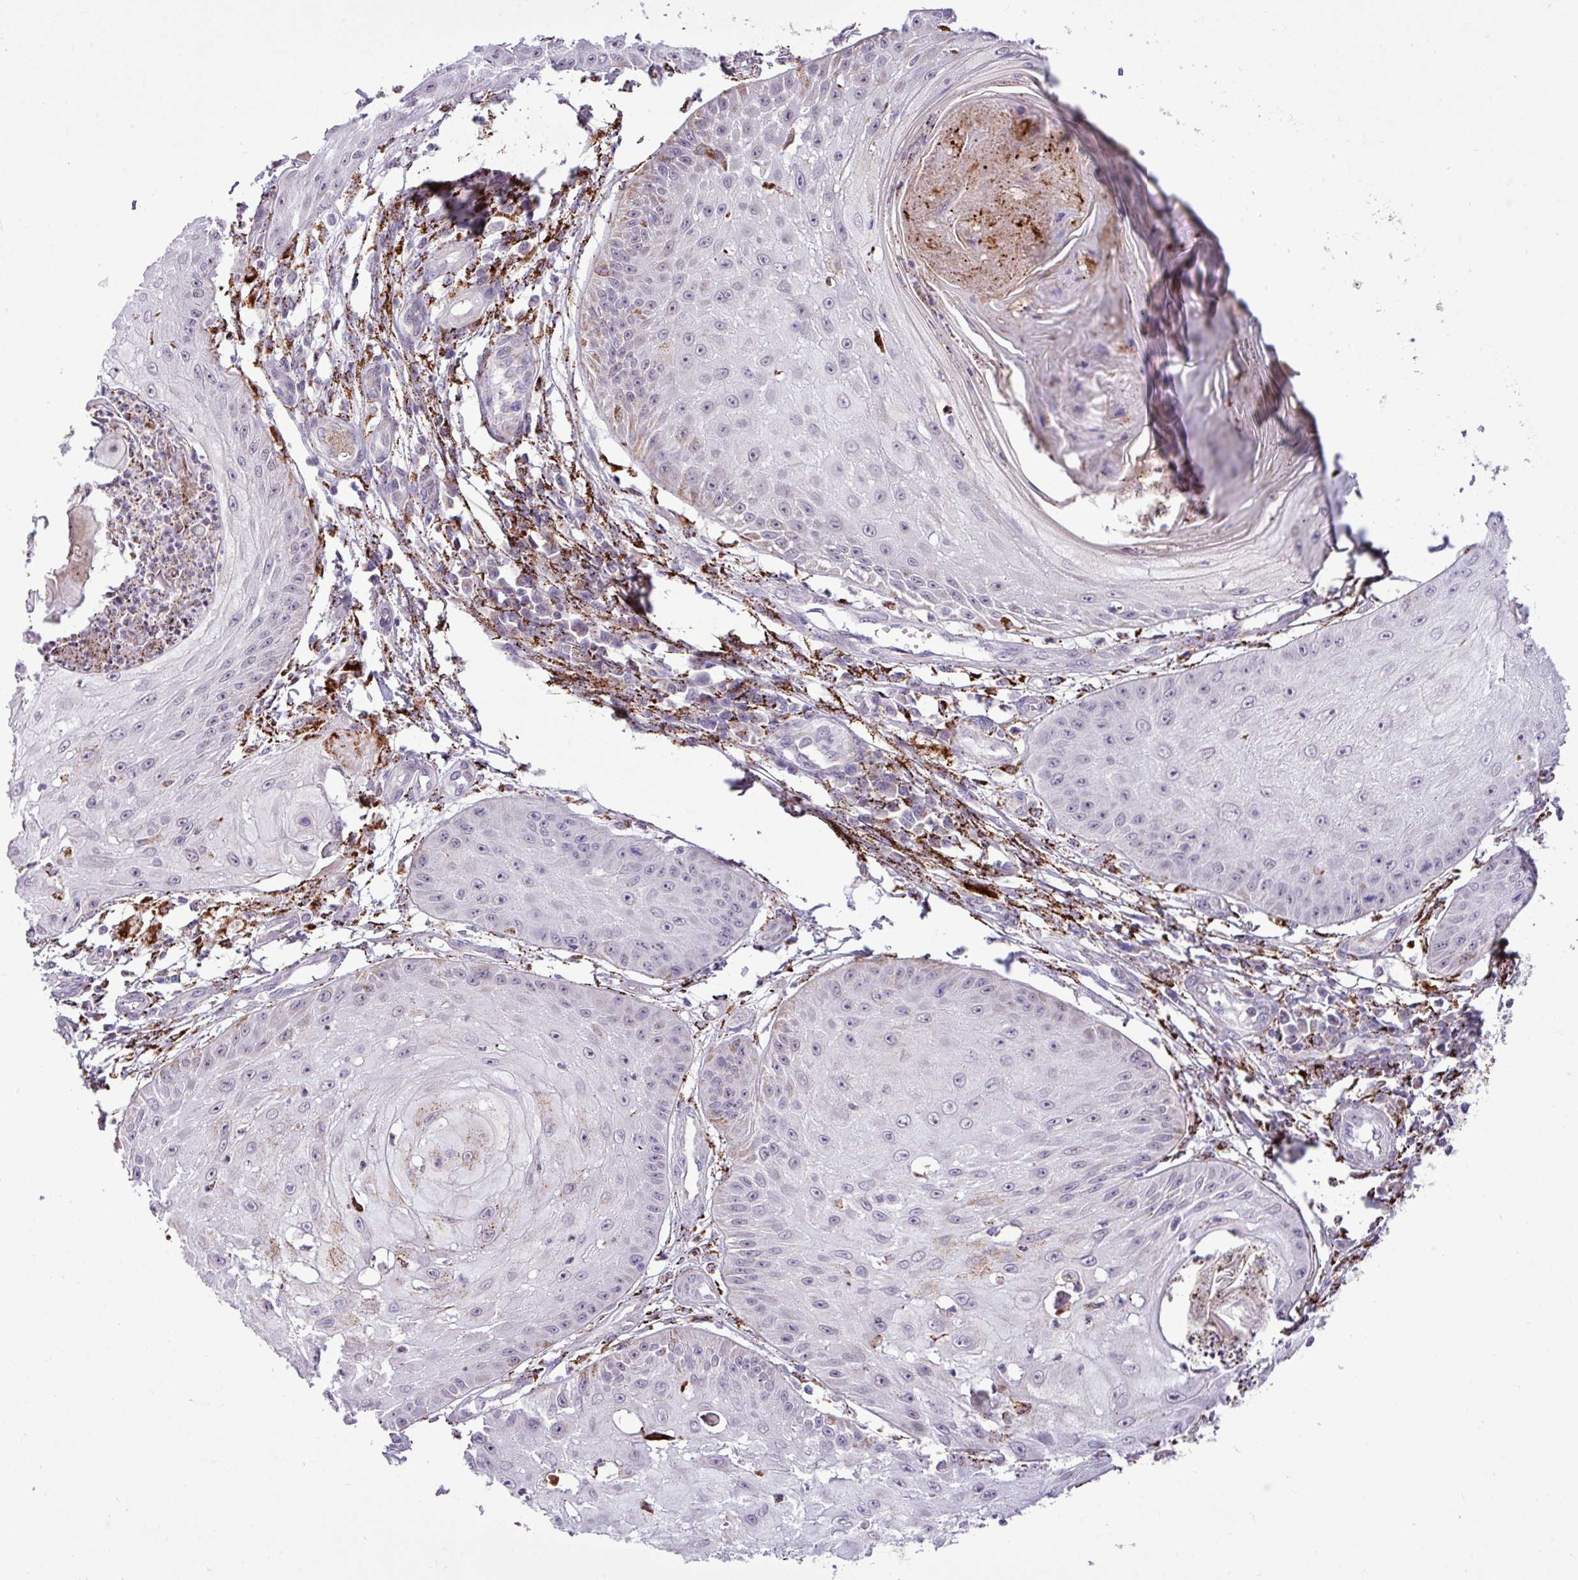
{"staining": {"intensity": "negative", "quantity": "none", "location": "none"}, "tissue": "skin cancer", "cell_type": "Tumor cells", "image_type": "cancer", "snomed": [{"axis": "morphology", "description": "Squamous cell carcinoma, NOS"}, {"axis": "topography", "description": "Skin"}], "caption": "The immunohistochemistry (IHC) photomicrograph has no significant expression in tumor cells of squamous cell carcinoma (skin) tissue.", "gene": "SGPP1", "patient": {"sex": "male", "age": 70}}